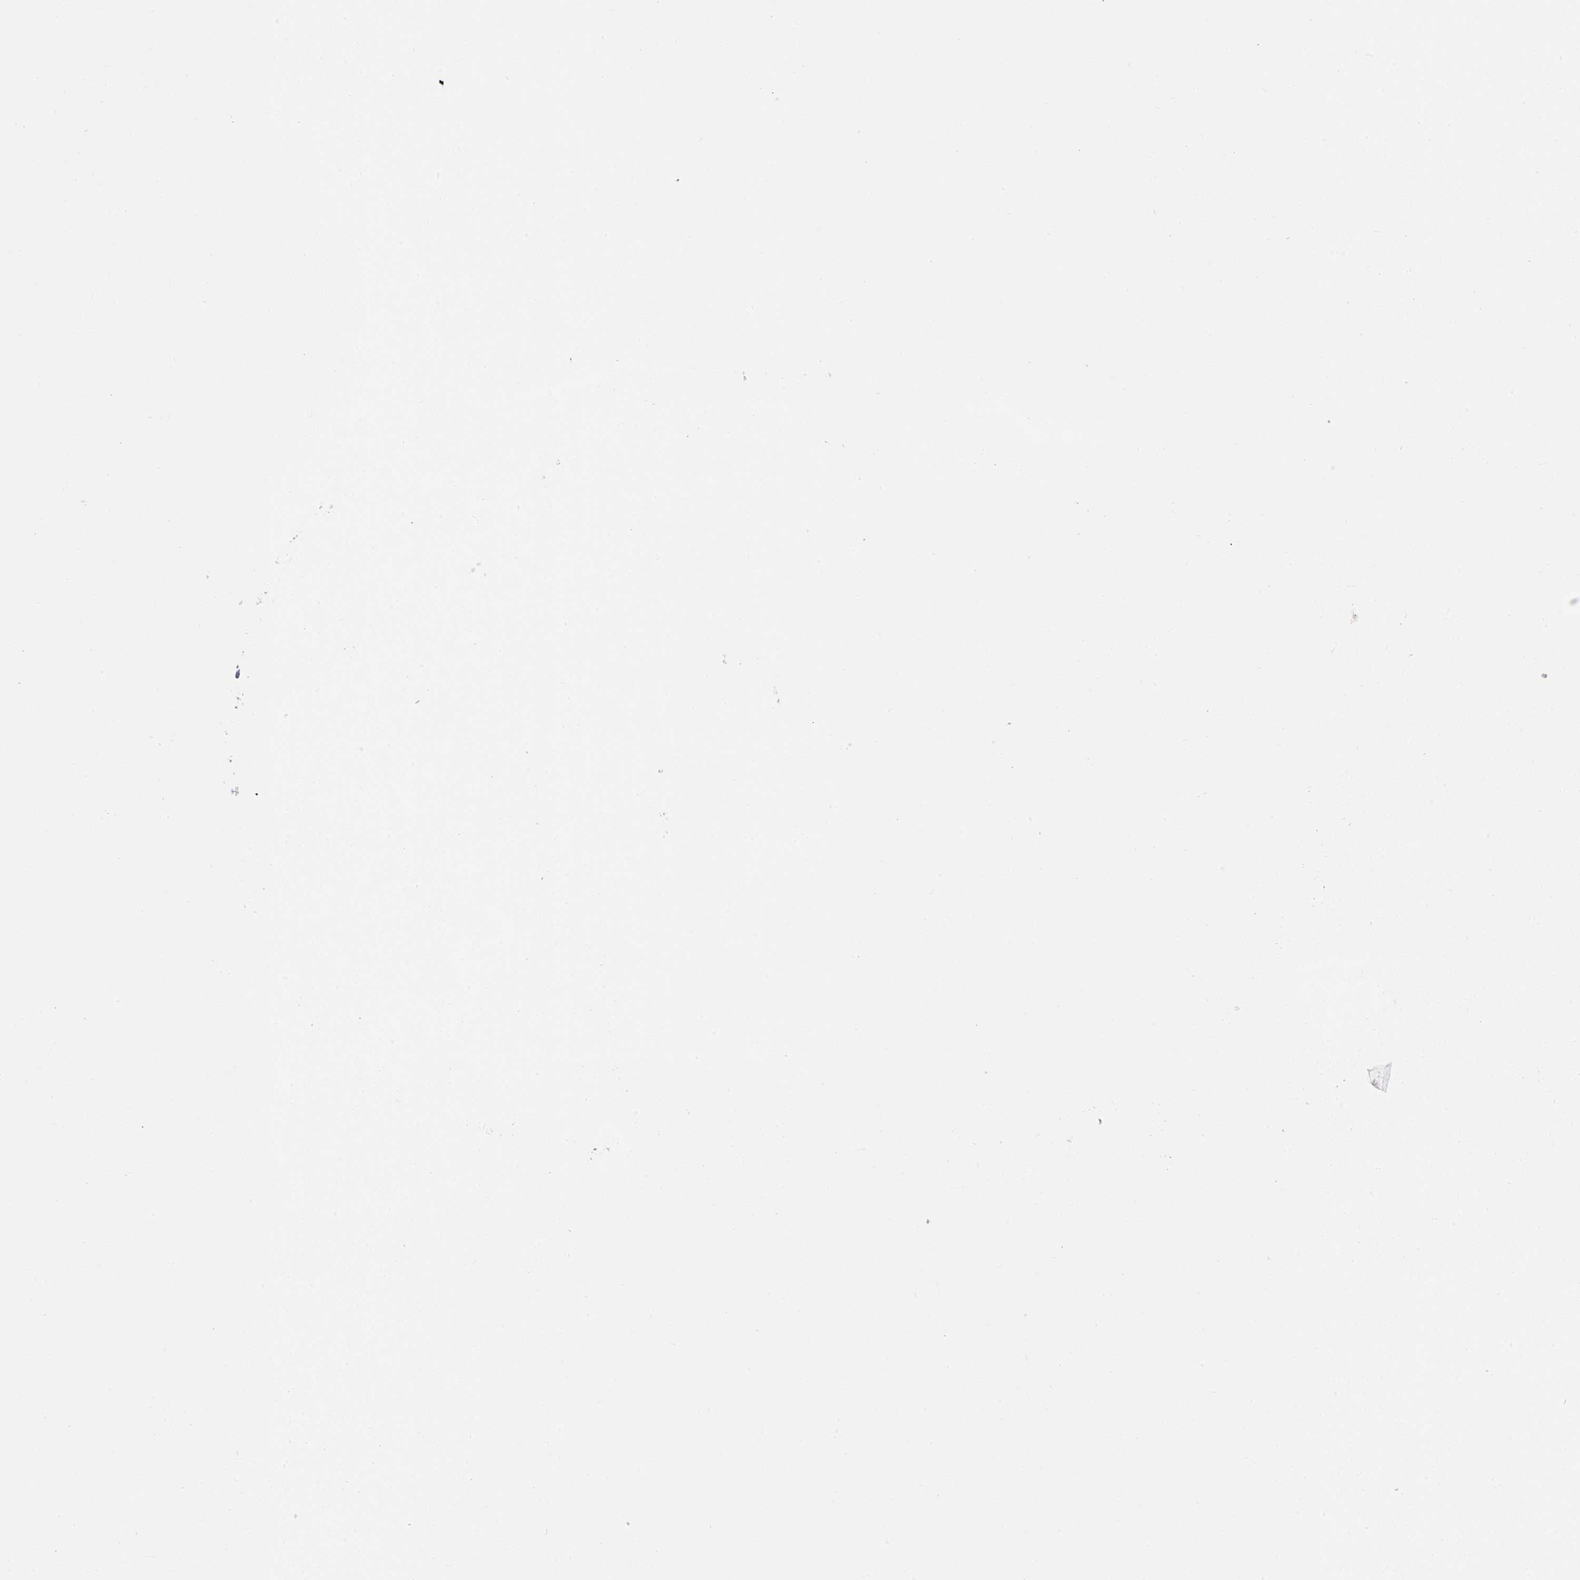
{"staining": {"intensity": "negative", "quantity": "none", "location": "none"}, "tissue": "cervical cancer", "cell_type": "Tumor cells", "image_type": "cancer", "snomed": [{"axis": "morphology", "description": "Squamous cell carcinoma, NOS"}, {"axis": "topography", "description": "Cervix"}], "caption": "Tumor cells are negative for brown protein staining in cervical squamous cell carcinoma.", "gene": "EXOSC5", "patient": {"sex": "female", "age": 36}}